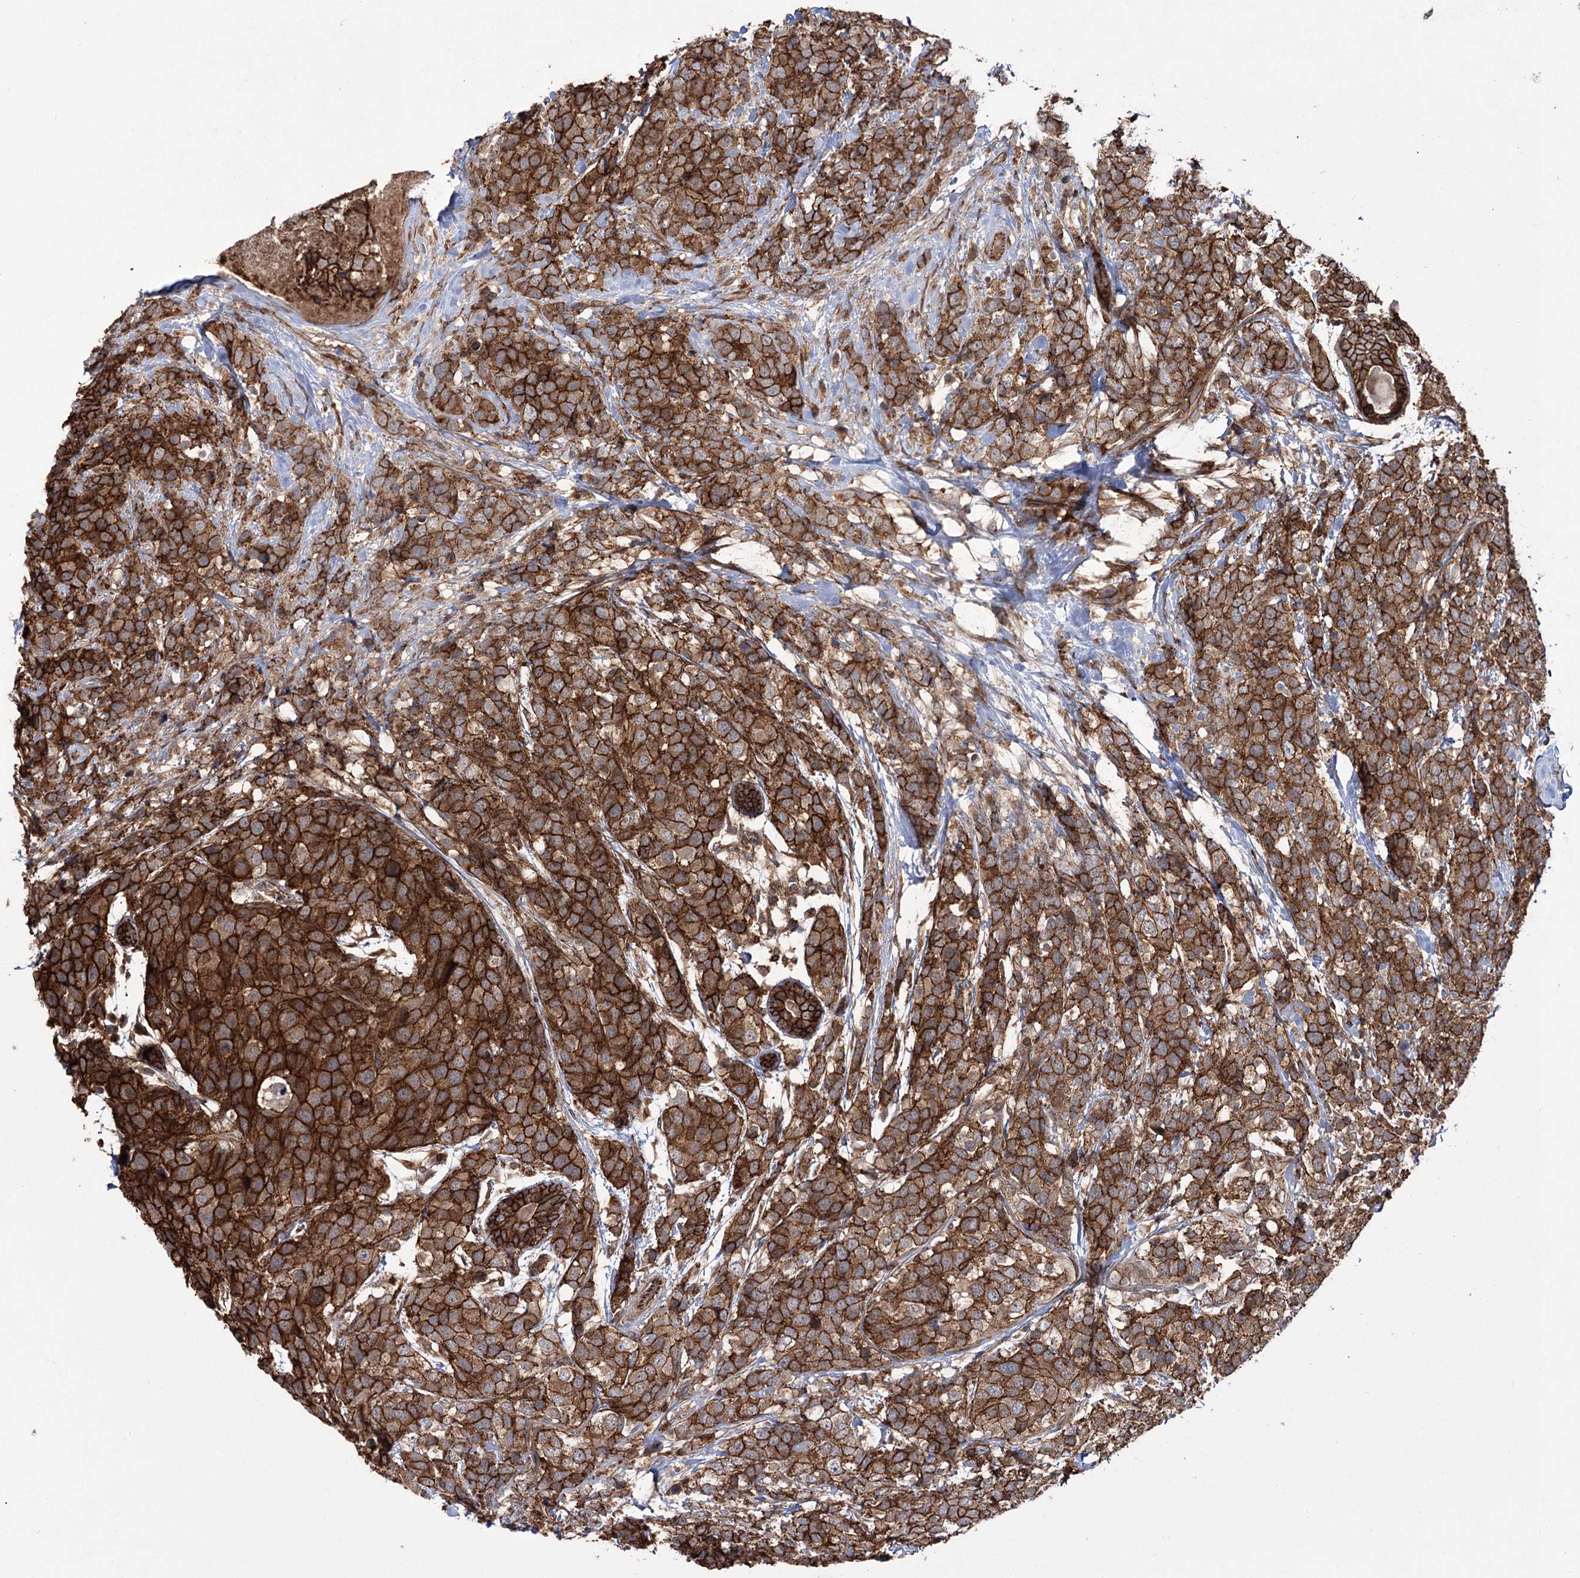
{"staining": {"intensity": "strong", "quantity": ">75%", "location": "cytoplasmic/membranous"}, "tissue": "breast cancer", "cell_type": "Tumor cells", "image_type": "cancer", "snomed": [{"axis": "morphology", "description": "Lobular carcinoma"}, {"axis": "topography", "description": "Breast"}], "caption": "The immunohistochemical stain shows strong cytoplasmic/membranous expression in tumor cells of breast cancer tissue.", "gene": "DHX29", "patient": {"sex": "female", "age": 59}}